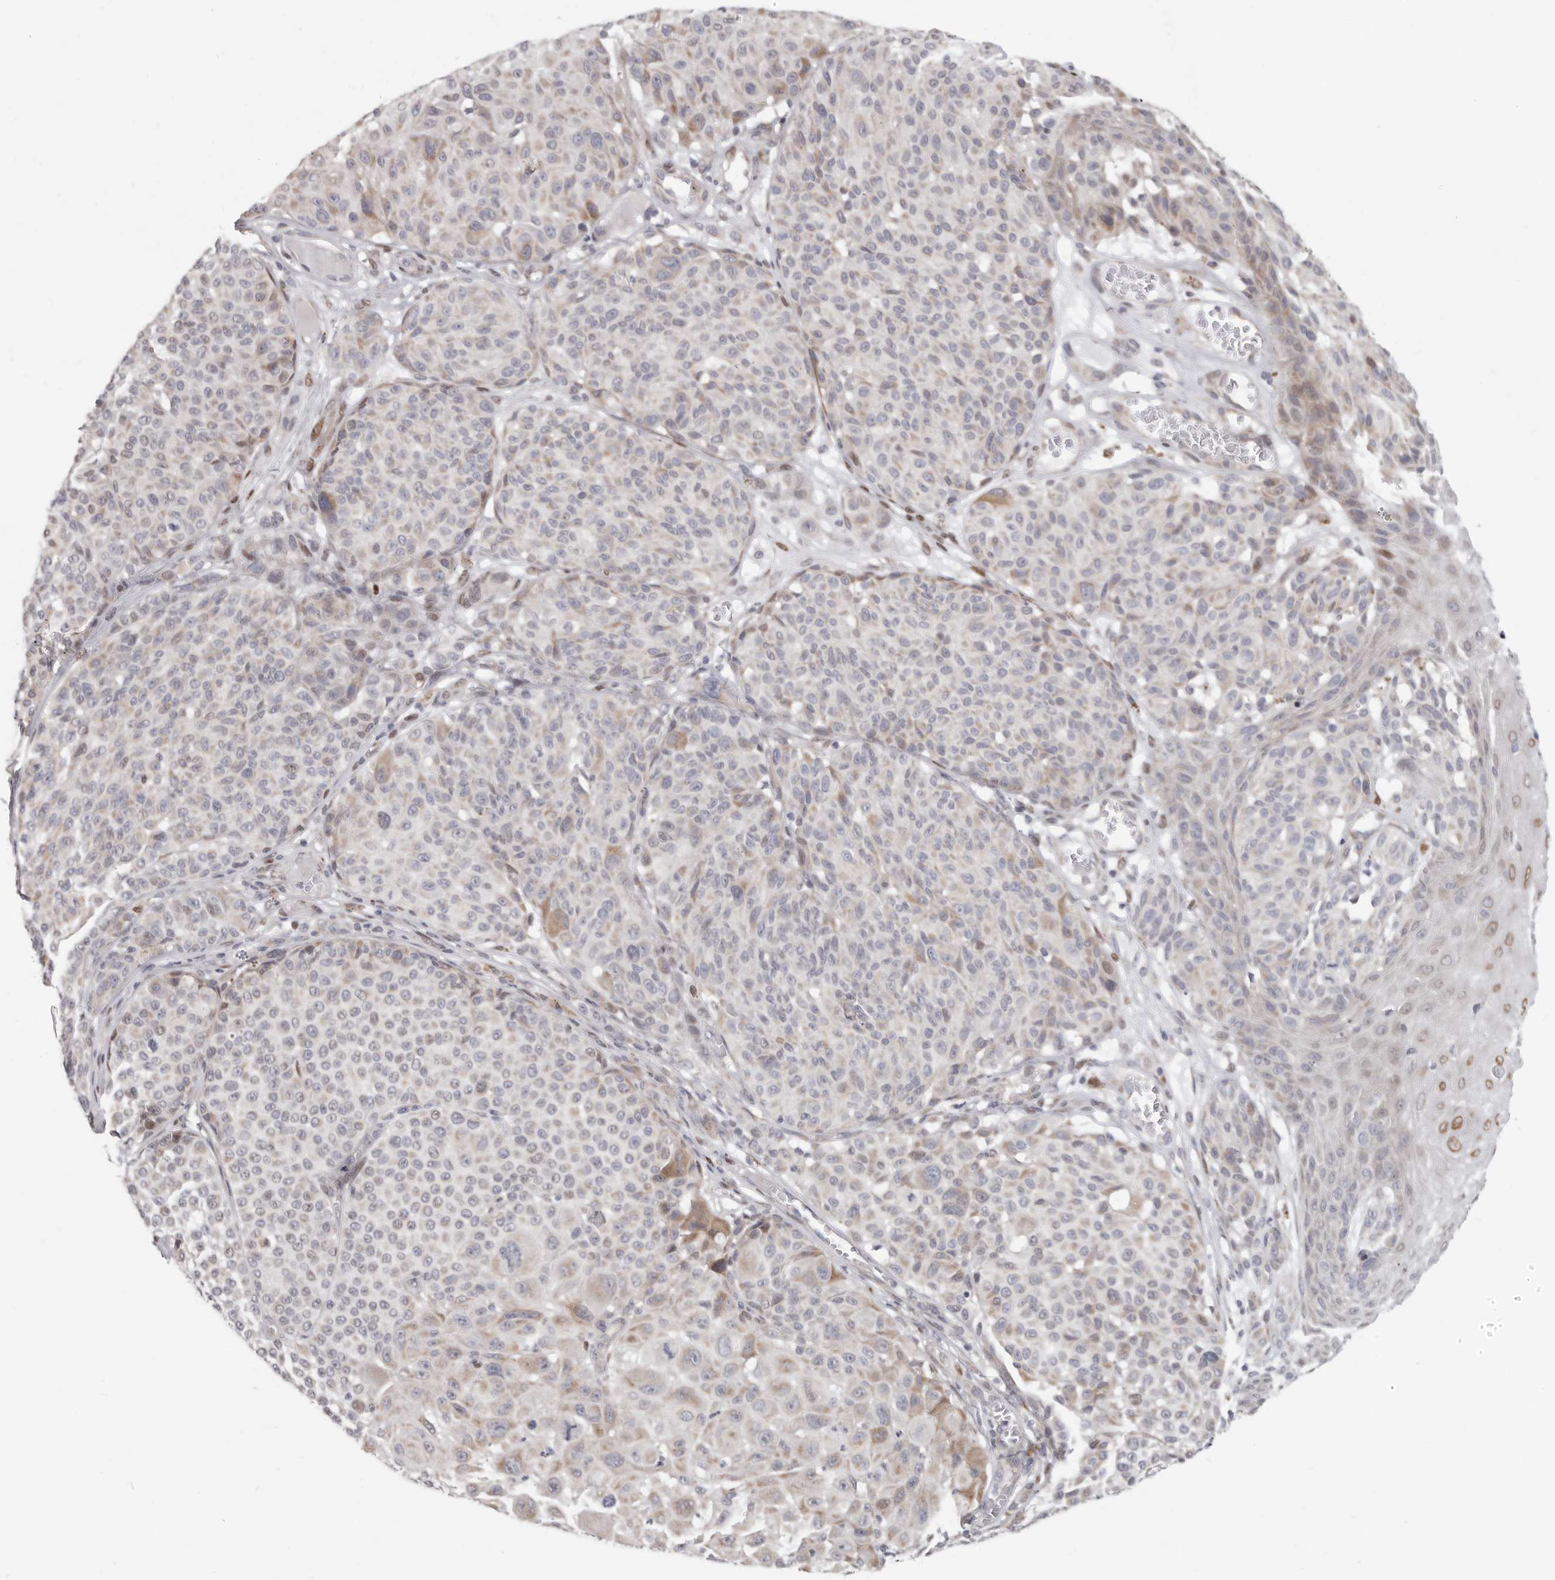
{"staining": {"intensity": "moderate", "quantity": "<25%", "location": "cytoplasmic/membranous"}, "tissue": "melanoma", "cell_type": "Tumor cells", "image_type": "cancer", "snomed": [{"axis": "morphology", "description": "Malignant melanoma, NOS"}, {"axis": "topography", "description": "Skin"}], "caption": "Melanoma stained with immunohistochemistry (IHC) reveals moderate cytoplasmic/membranous expression in about <25% of tumor cells.", "gene": "SRP19", "patient": {"sex": "male", "age": 83}}